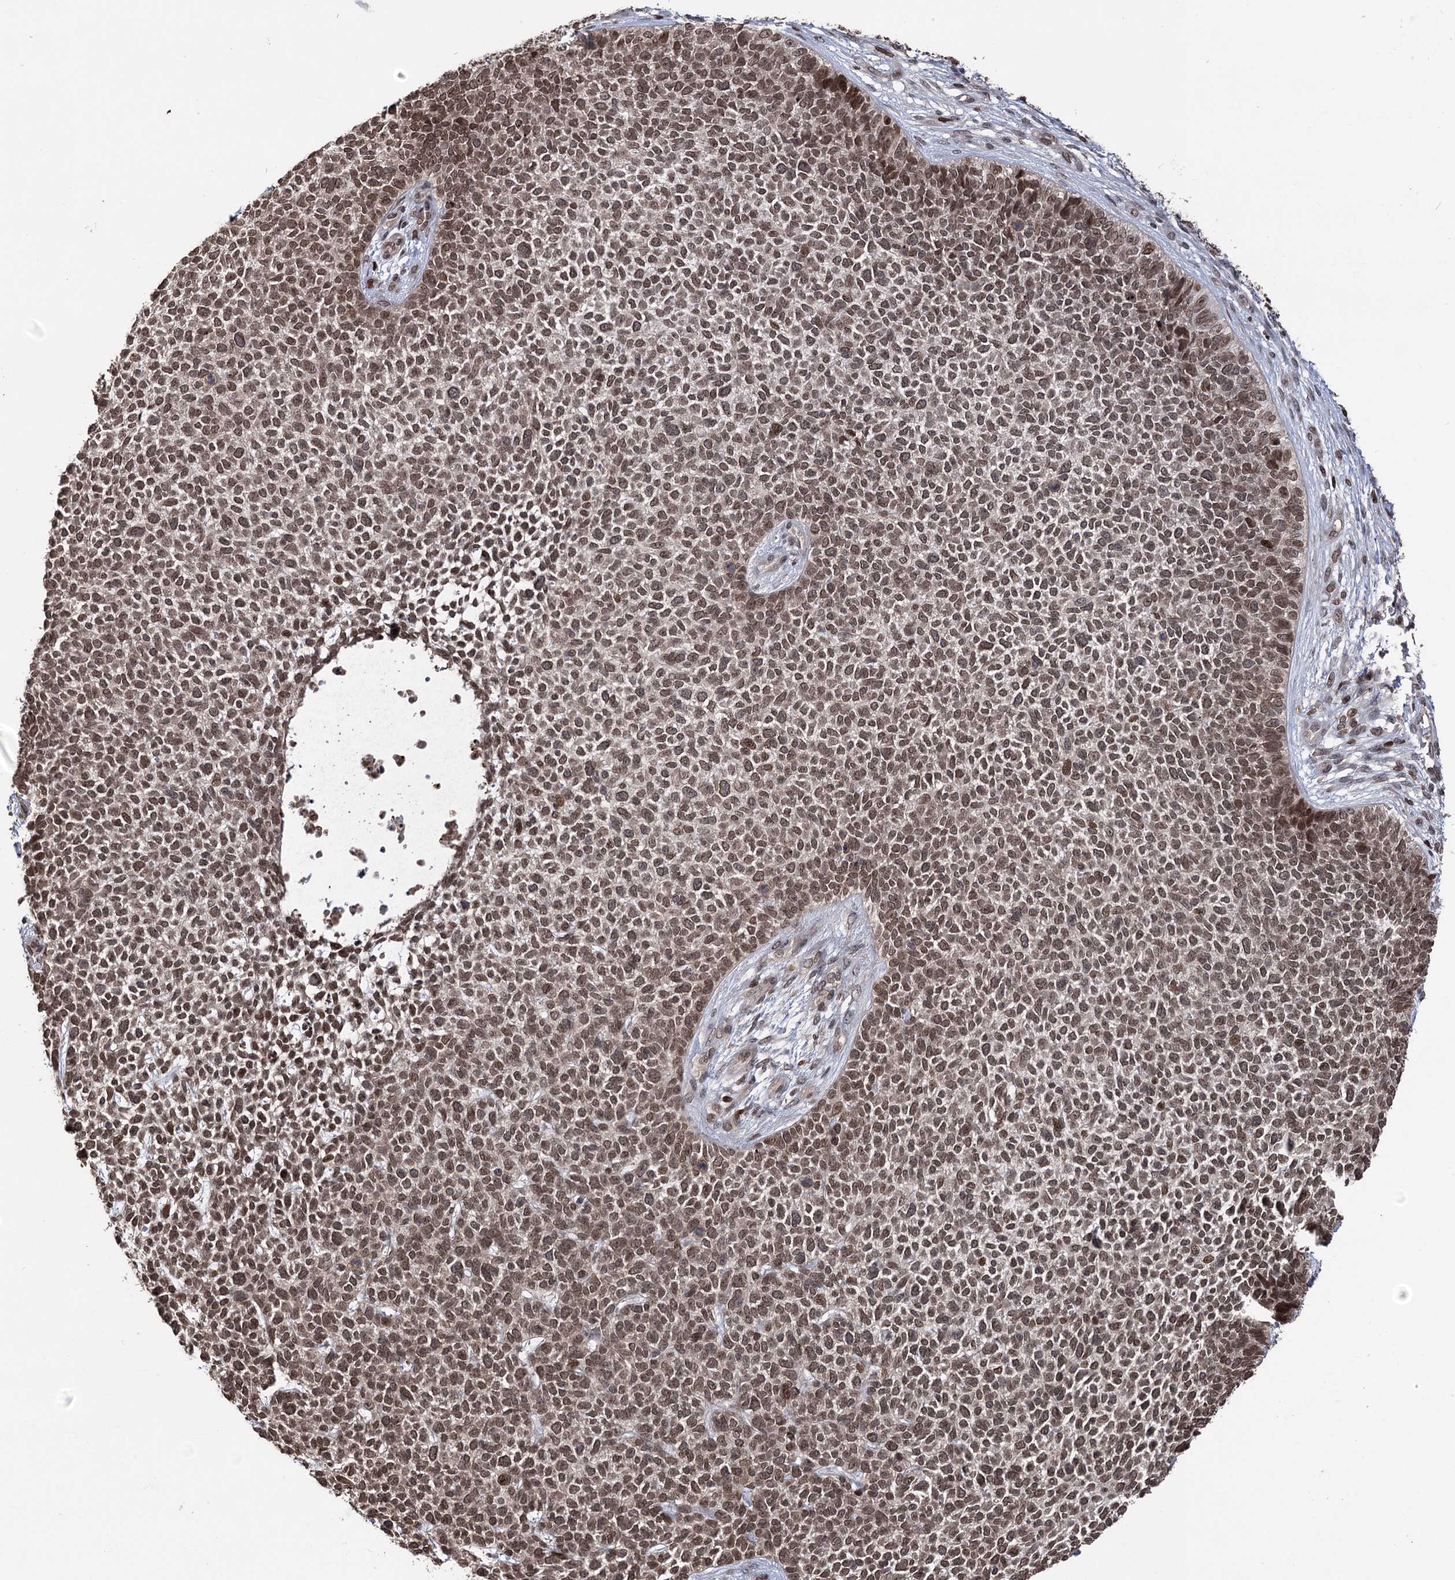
{"staining": {"intensity": "moderate", "quantity": ">75%", "location": "nuclear"}, "tissue": "skin cancer", "cell_type": "Tumor cells", "image_type": "cancer", "snomed": [{"axis": "morphology", "description": "Basal cell carcinoma"}, {"axis": "topography", "description": "Skin"}], "caption": "This is an image of immunohistochemistry staining of basal cell carcinoma (skin), which shows moderate staining in the nuclear of tumor cells.", "gene": "CCDC77", "patient": {"sex": "female", "age": 84}}